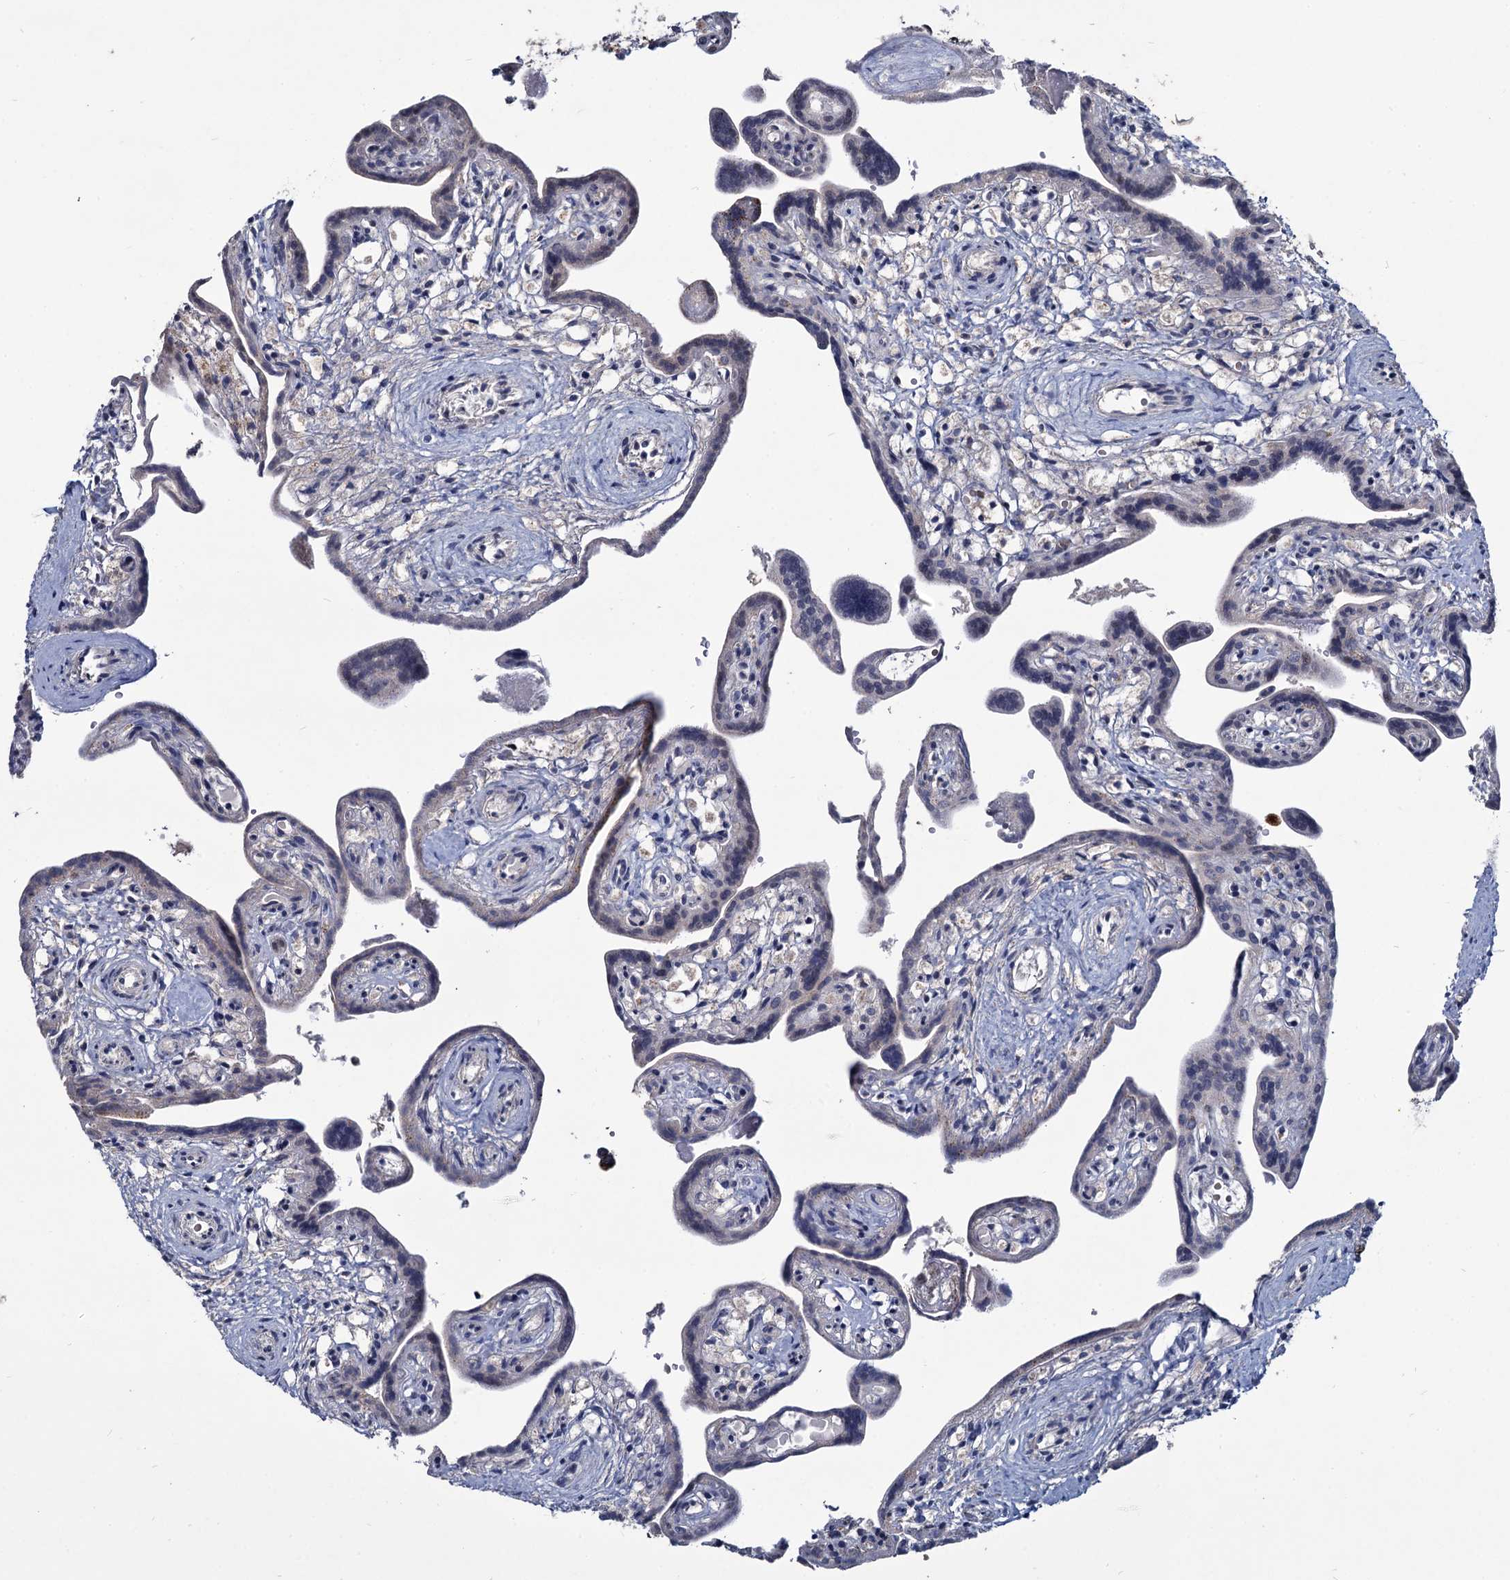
{"staining": {"intensity": "moderate", "quantity": "25%-75%", "location": "cytoplasmic/membranous,nuclear"}, "tissue": "placenta", "cell_type": "Trophoblastic cells", "image_type": "normal", "snomed": [{"axis": "morphology", "description": "Normal tissue, NOS"}, {"axis": "topography", "description": "Placenta"}], "caption": "Placenta stained for a protein displays moderate cytoplasmic/membranous,nuclear positivity in trophoblastic cells. Using DAB (3,3'-diaminobenzidine) (brown) and hematoxylin (blue) stains, captured at high magnification using brightfield microscopy.", "gene": "RPUSD4", "patient": {"sex": "female", "age": 37}}